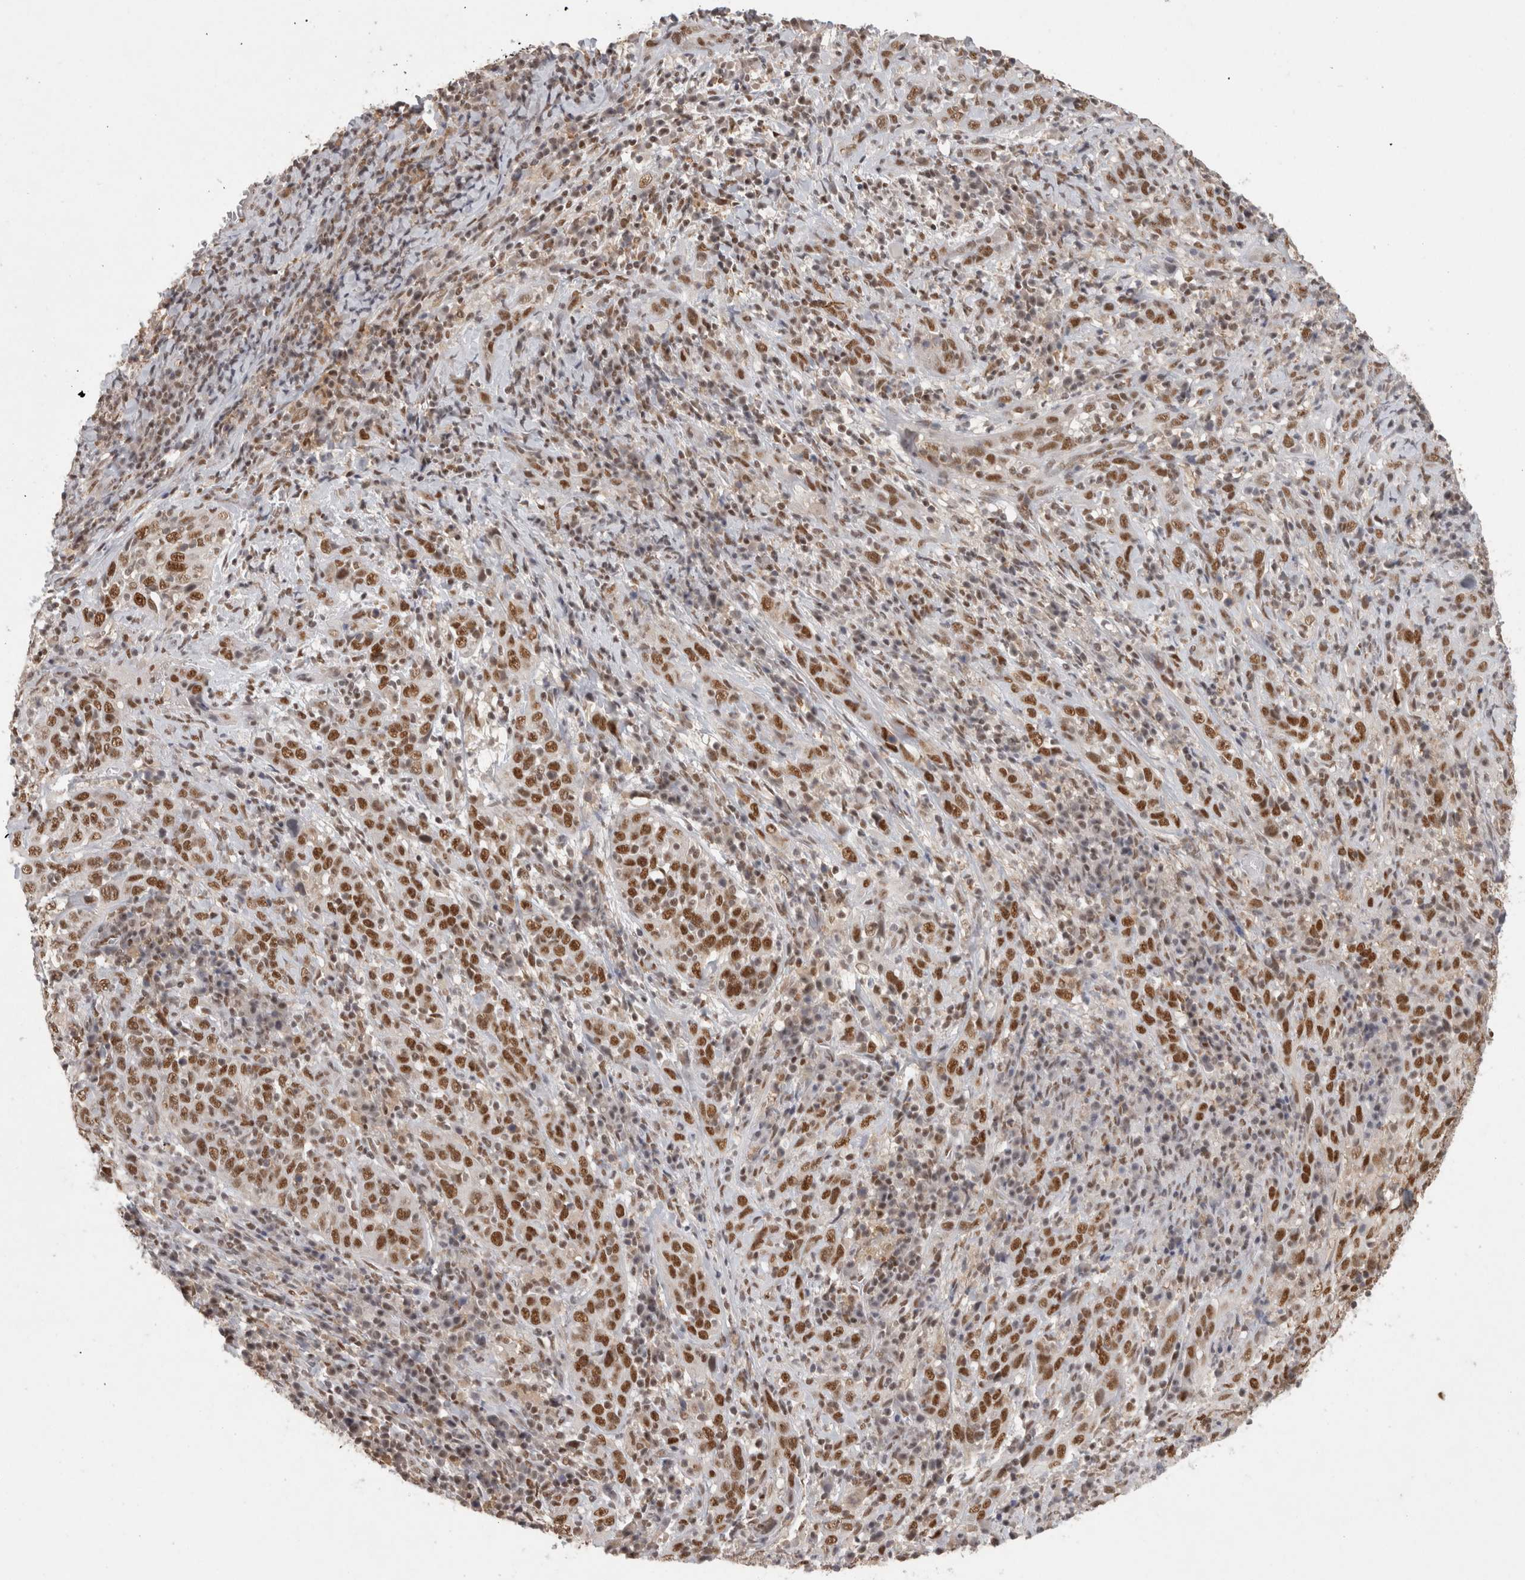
{"staining": {"intensity": "strong", "quantity": ">75%", "location": "nuclear"}, "tissue": "cervical cancer", "cell_type": "Tumor cells", "image_type": "cancer", "snomed": [{"axis": "morphology", "description": "Squamous cell carcinoma, NOS"}, {"axis": "topography", "description": "Cervix"}], "caption": "Strong nuclear positivity for a protein is seen in approximately >75% of tumor cells of cervical cancer (squamous cell carcinoma) using immunohistochemistry (IHC).", "gene": "ZNF830", "patient": {"sex": "female", "age": 46}}